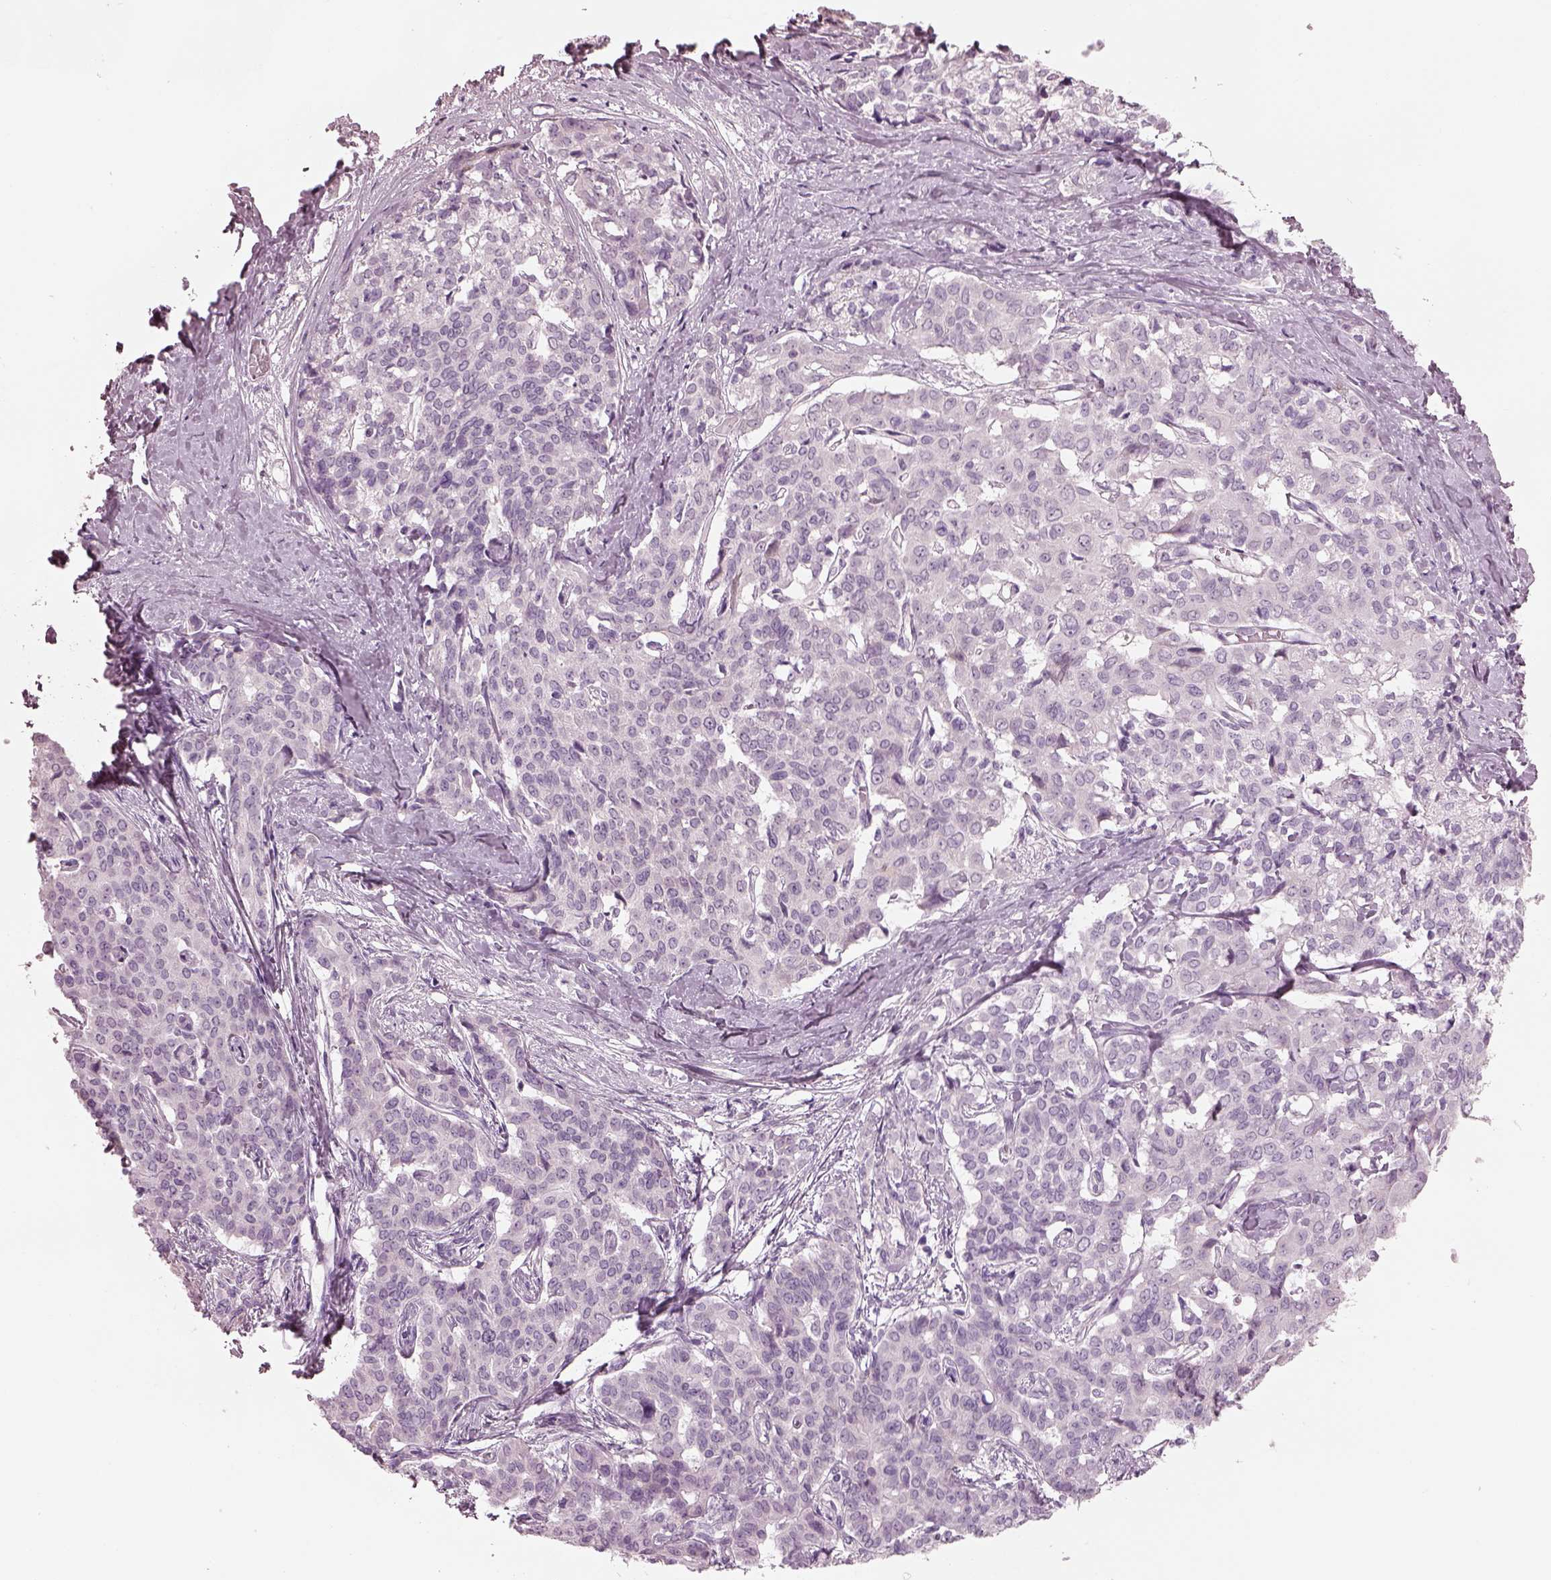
{"staining": {"intensity": "negative", "quantity": "none", "location": "none"}, "tissue": "liver cancer", "cell_type": "Tumor cells", "image_type": "cancer", "snomed": [{"axis": "morphology", "description": "Cholangiocarcinoma"}, {"axis": "topography", "description": "Liver"}], "caption": "This histopathology image is of cholangiocarcinoma (liver) stained with immunohistochemistry to label a protein in brown with the nuclei are counter-stained blue. There is no positivity in tumor cells.", "gene": "PDC", "patient": {"sex": "female", "age": 47}}